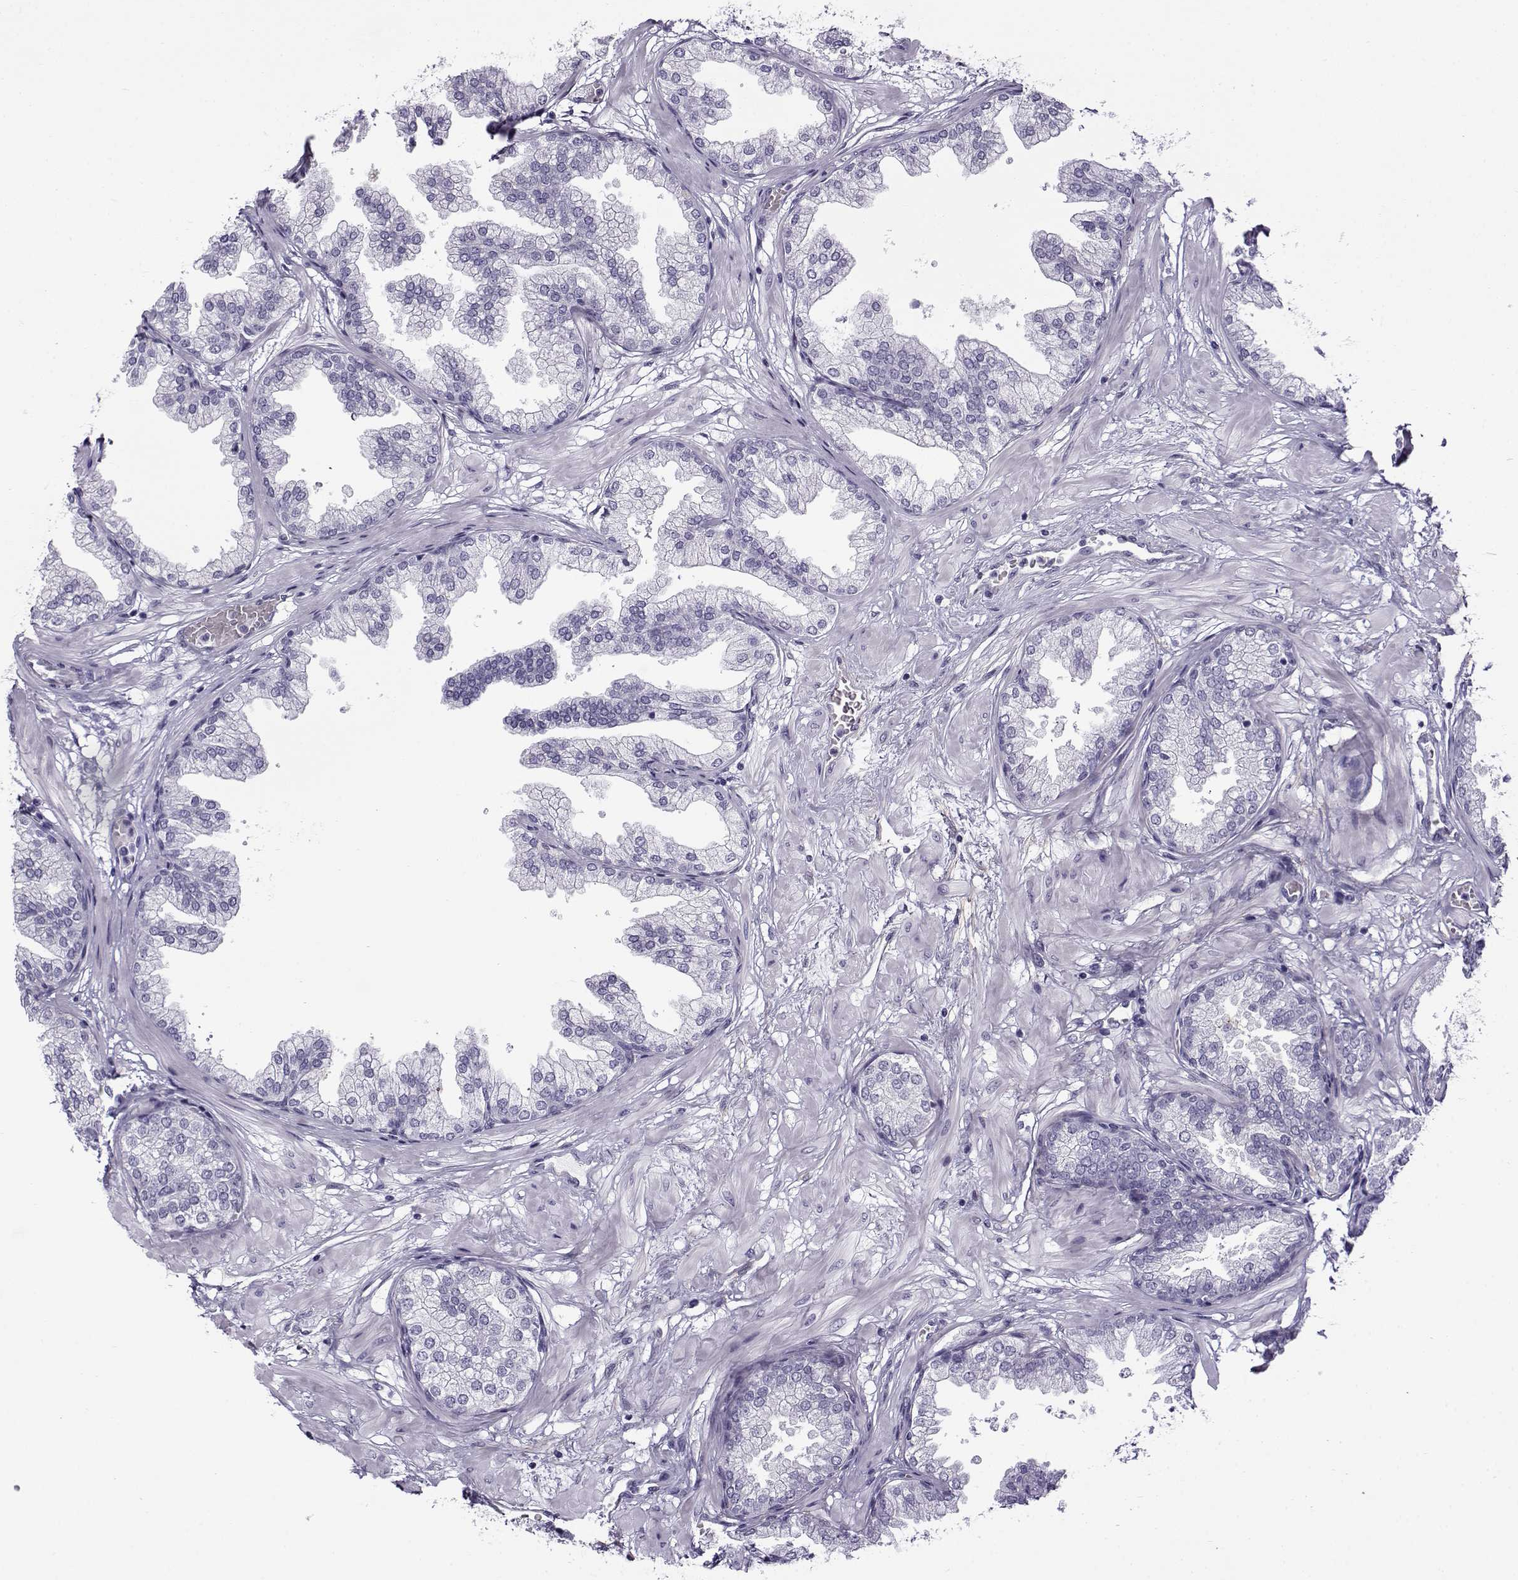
{"staining": {"intensity": "negative", "quantity": "none", "location": "none"}, "tissue": "prostate", "cell_type": "Glandular cells", "image_type": "normal", "snomed": [{"axis": "morphology", "description": "Normal tissue, NOS"}, {"axis": "topography", "description": "Prostate"}], "caption": "A histopathology image of prostate stained for a protein demonstrates no brown staining in glandular cells.", "gene": "GTSF1L", "patient": {"sex": "male", "age": 37}}